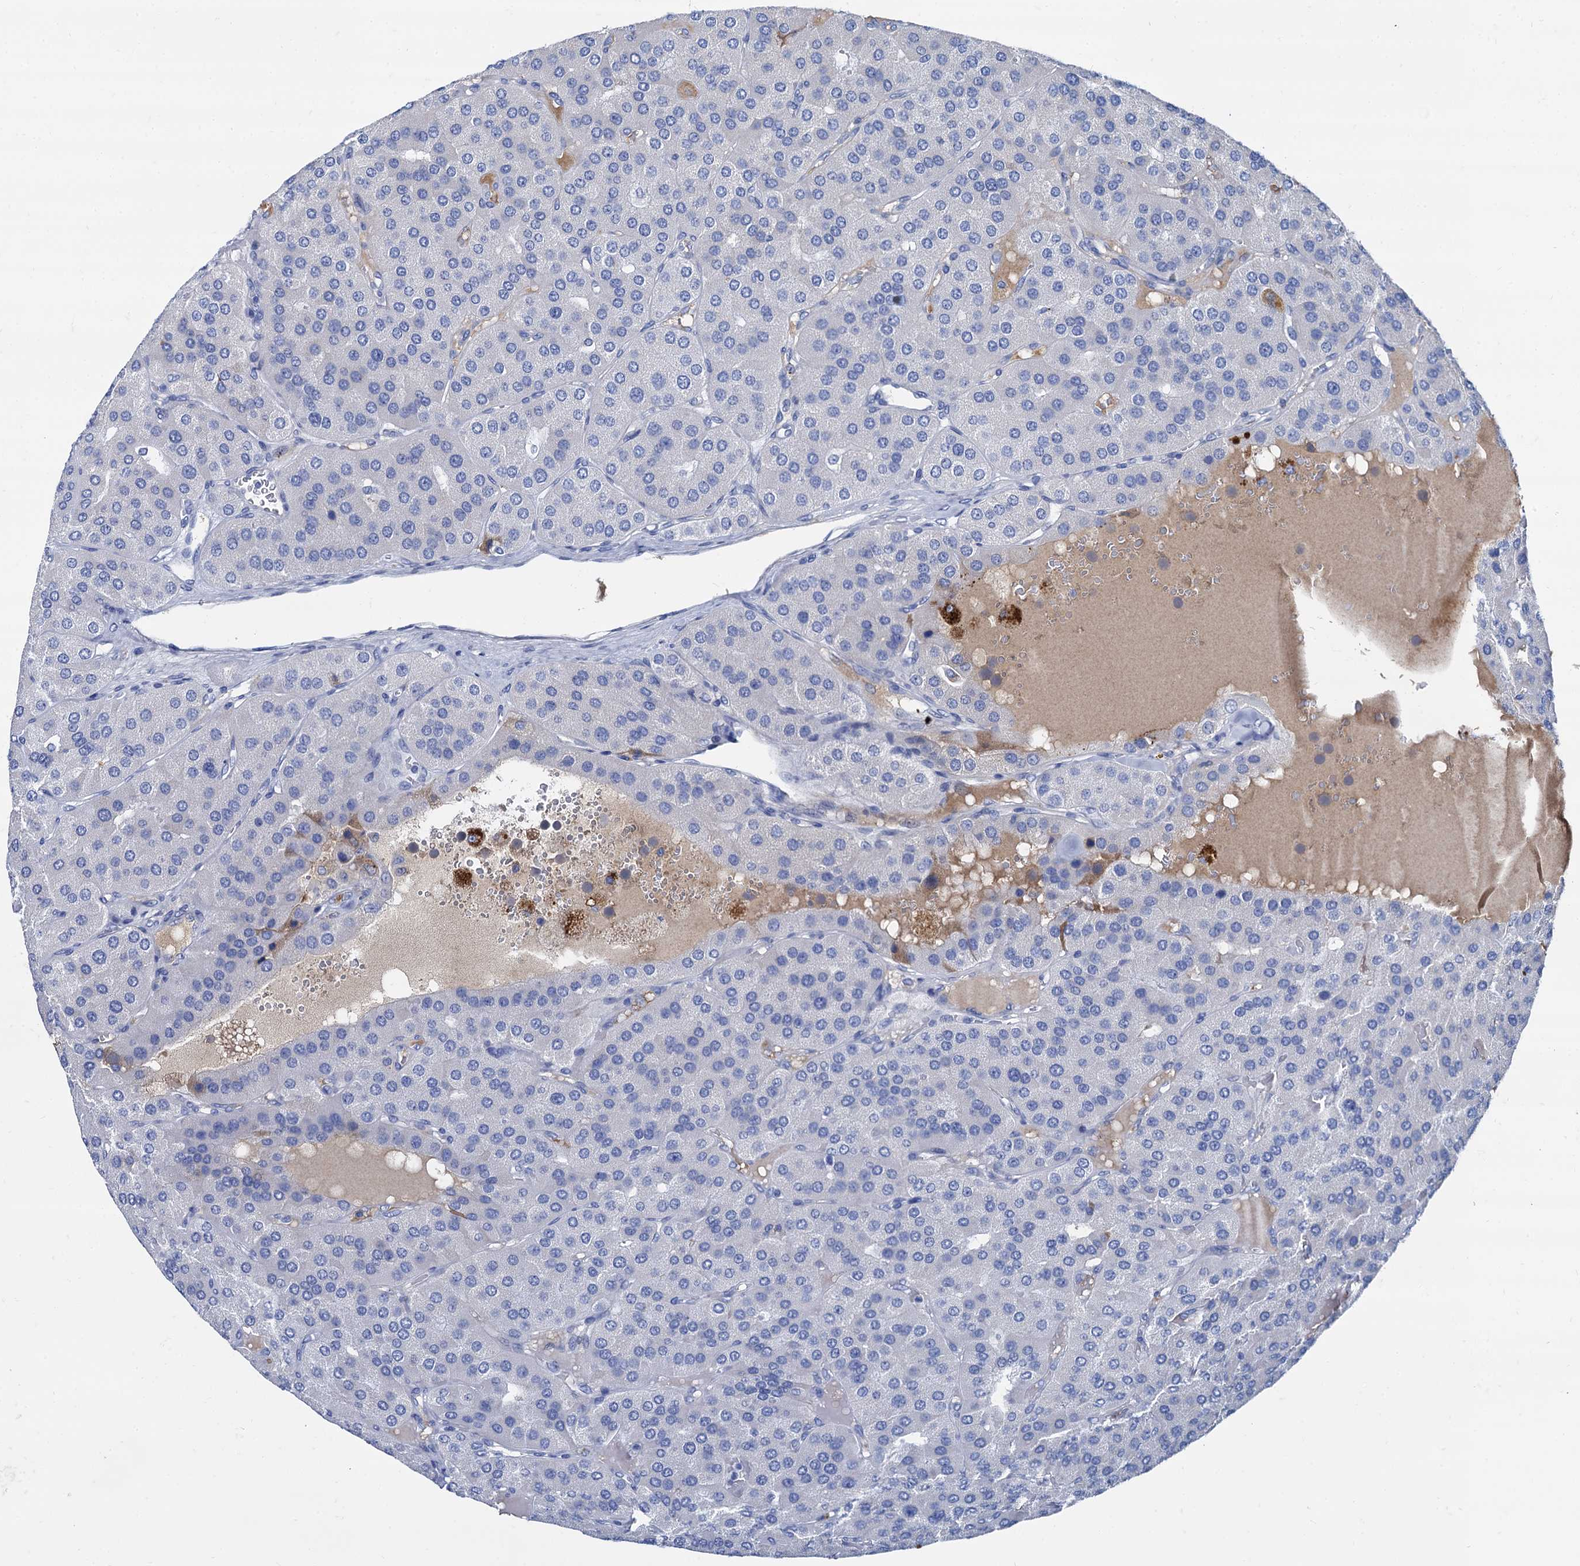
{"staining": {"intensity": "negative", "quantity": "none", "location": "none"}, "tissue": "parathyroid gland", "cell_type": "Glandular cells", "image_type": "normal", "snomed": [{"axis": "morphology", "description": "Normal tissue, NOS"}, {"axis": "morphology", "description": "Adenoma, NOS"}, {"axis": "topography", "description": "Parathyroid gland"}], "caption": "DAB (3,3'-diaminobenzidine) immunohistochemical staining of unremarkable human parathyroid gland displays no significant staining in glandular cells.", "gene": "APOD", "patient": {"sex": "female", "age": 86}}